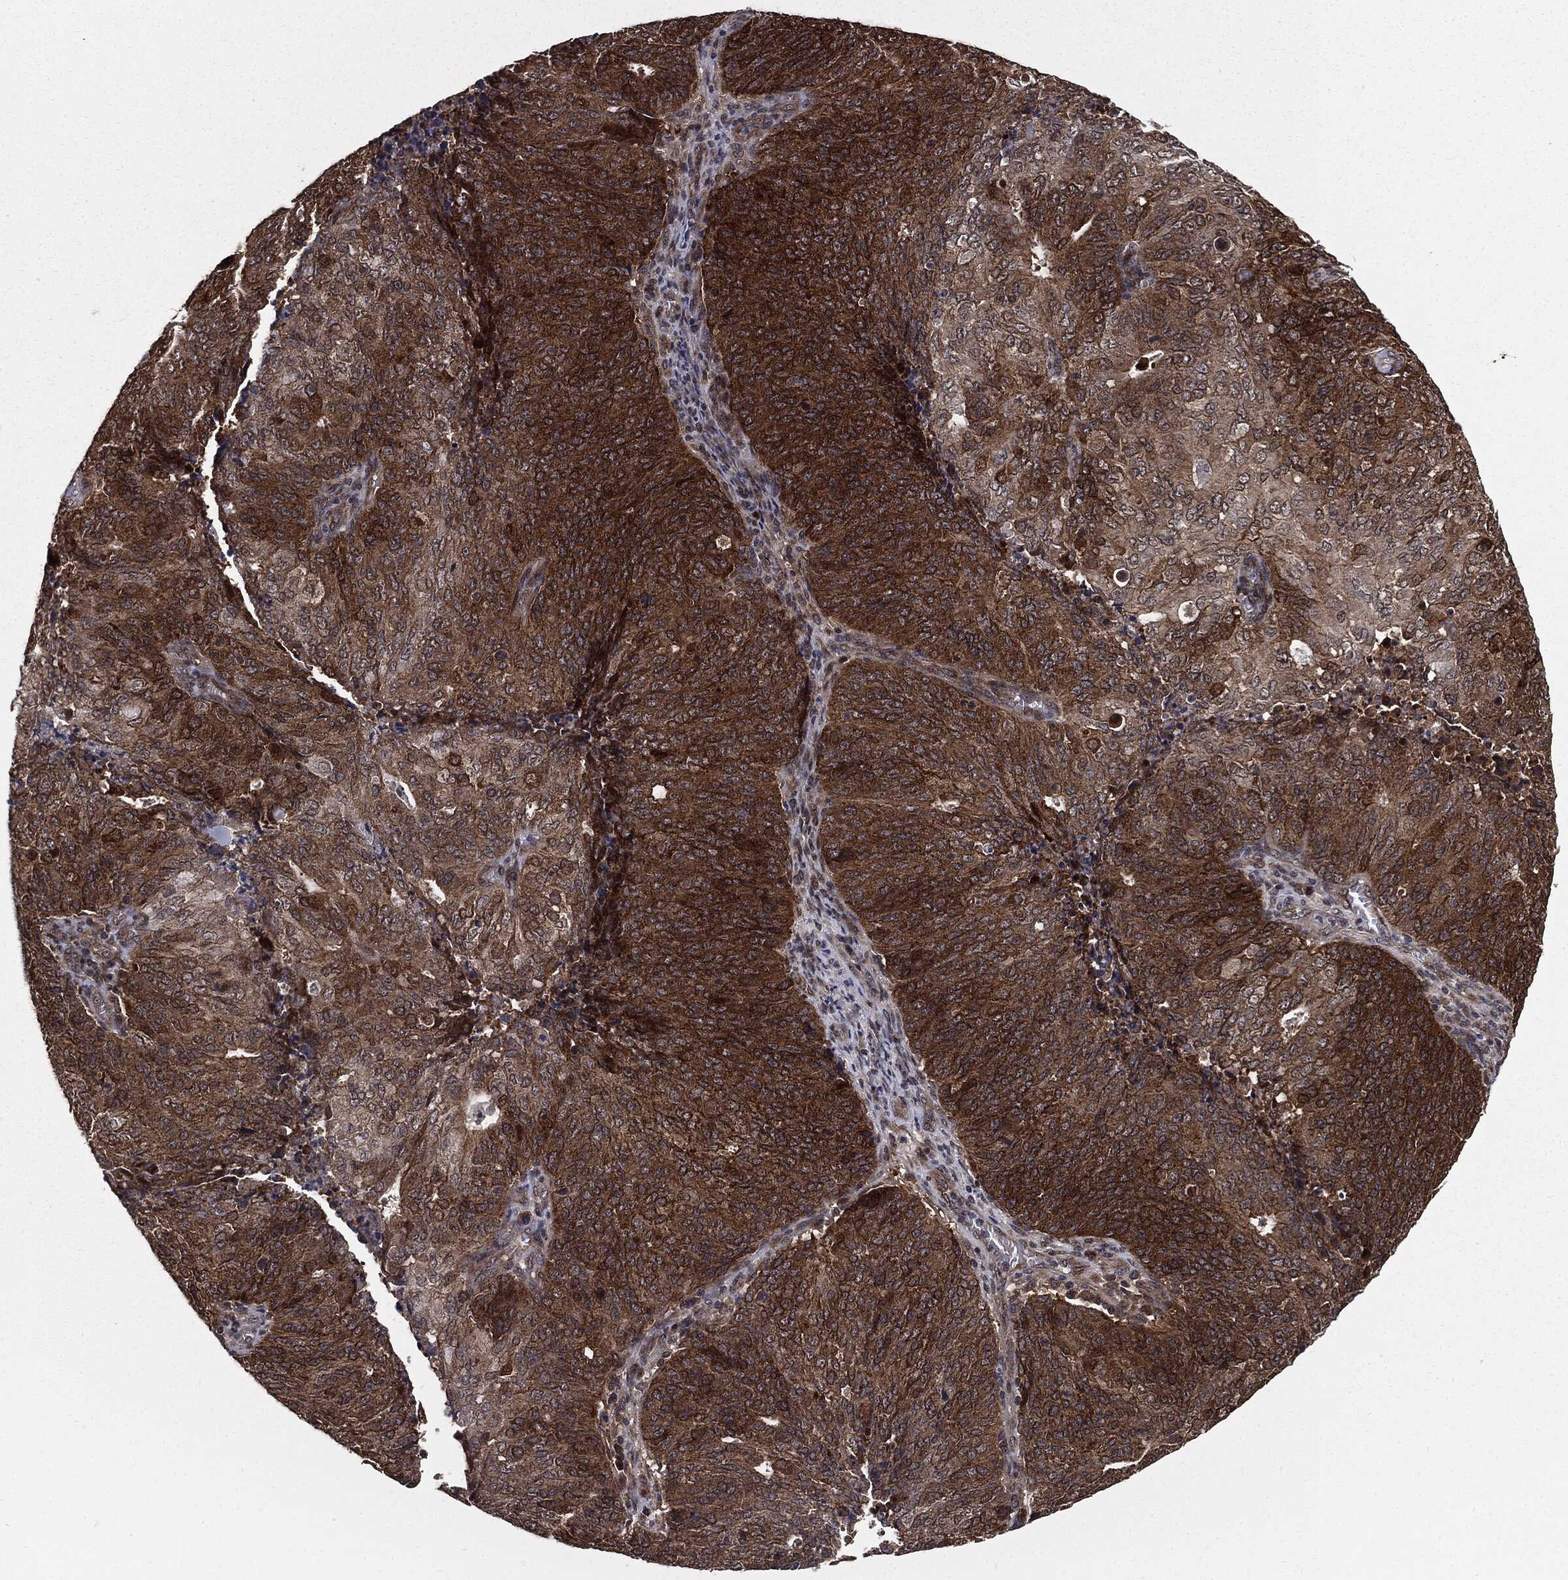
{"staining": {"intensity": "moderate", "quantity": ">75%", "location": "cytoplasmic/membranous"}, "tissue": "endometrial cancer", "cell_type": "Tumor cells", "image_type": "cancer", "snomed": [{"axis": "morphology", "description": "Adenocarcinoma, NOS"}, {"axis": "topography", "description": "Endometrium"}], "caption": "The histopathology image shows immunohistochemical staining of adenocarcinoma (endometrial). There is moderate cytoplasmic/membranous expression is identified in approximately >75% of tumor cells. (Brightfield microscopy of DAB IHC at high magnification).", "gene": "PTPA", "patient": {"sex": "female", "age": 82}}